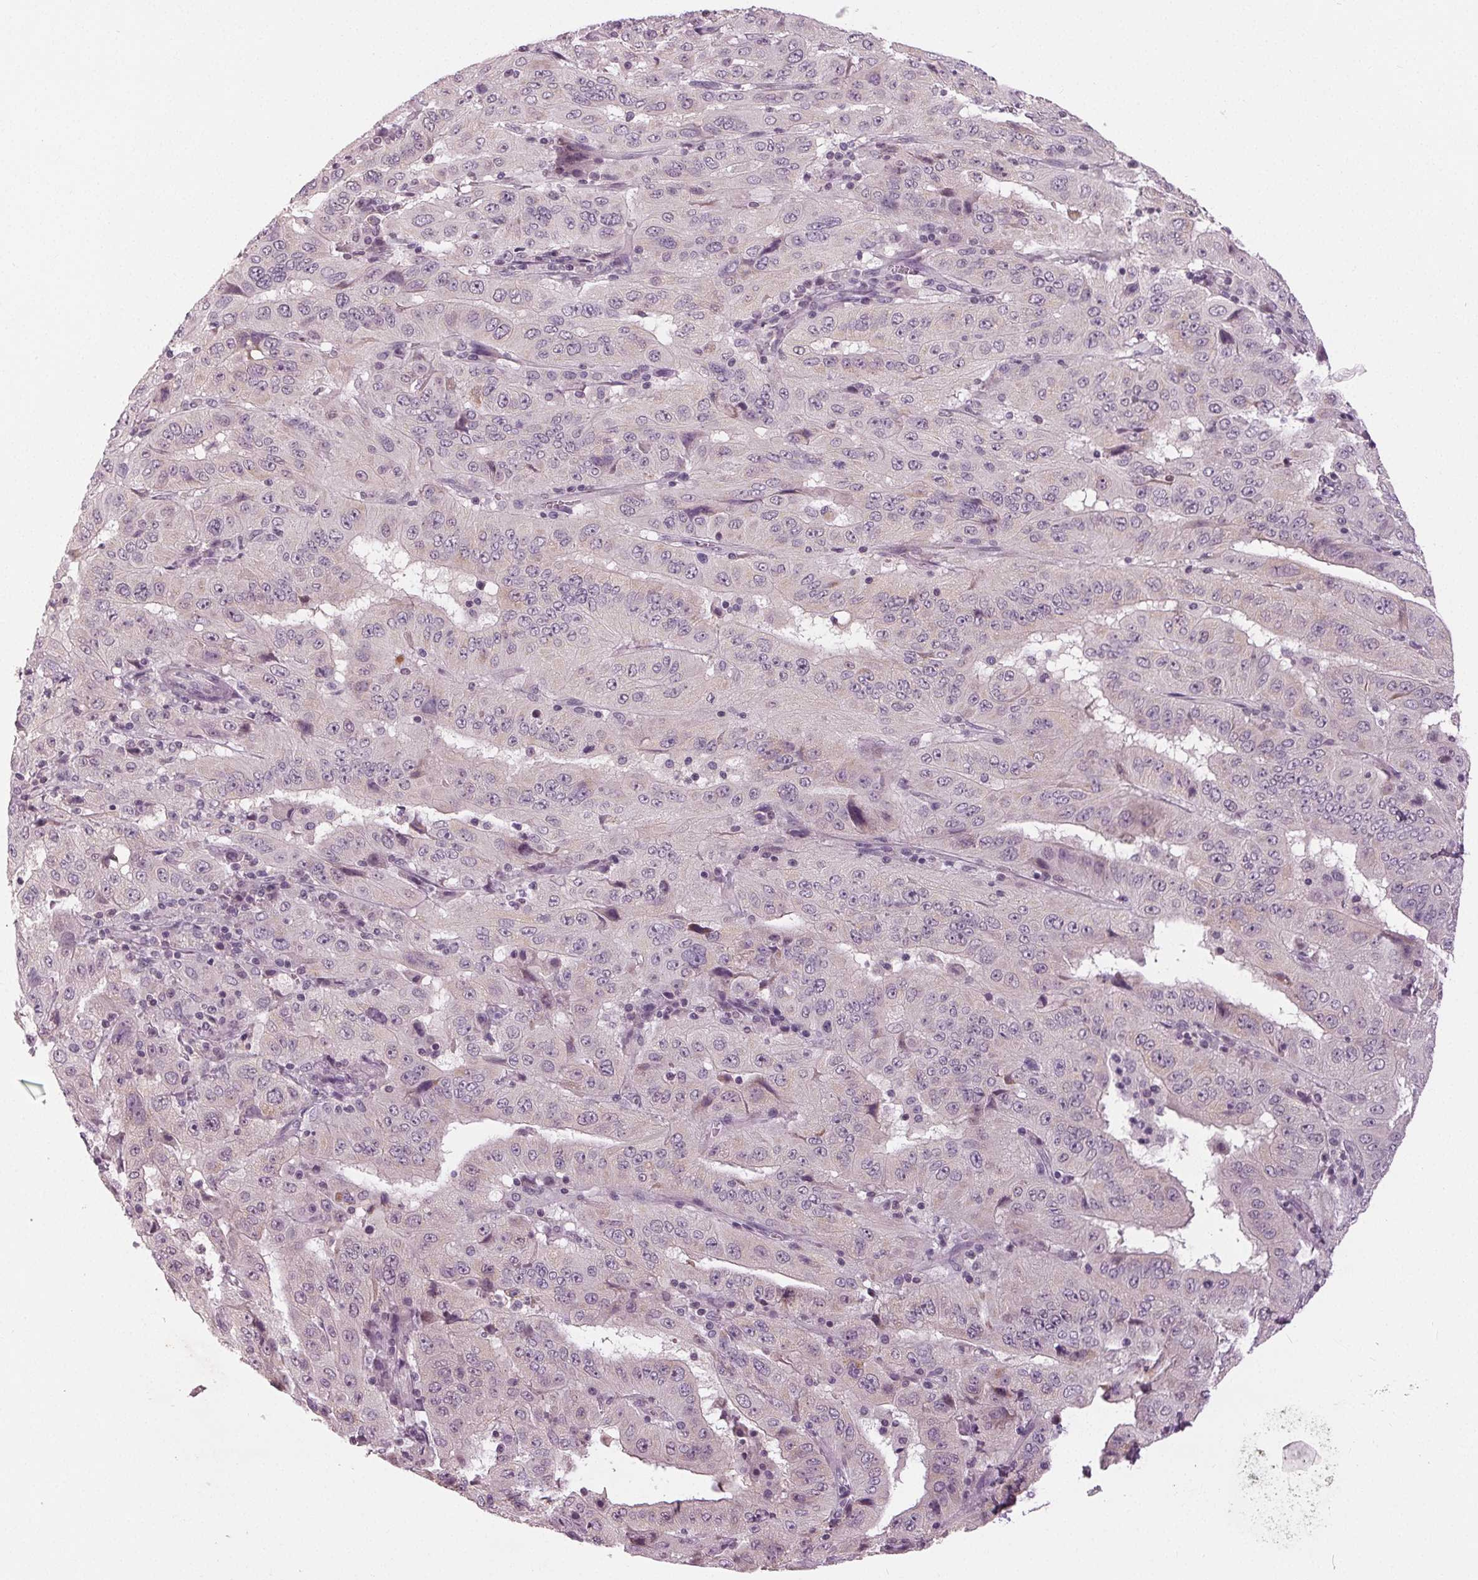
{"staining": {"intensity": "negative", "quantity": "none", "location": "none"}, "tissue": "pancreatic cancer", "cell_type": "Tumor cells", "image_type": "cancer", "snomed": [{"axis": "morphology", "description": "Adenocarcinoma, NOS"}, {"axis": "topography", "description": "Pancreas"}], "caption": "Protein analysis of pancreatic cancer (adenocarcinoma) reveals no significant expression in tumor cells.", "gene": "ZNF605", "patient": {"sex": "male", "age": 63}}